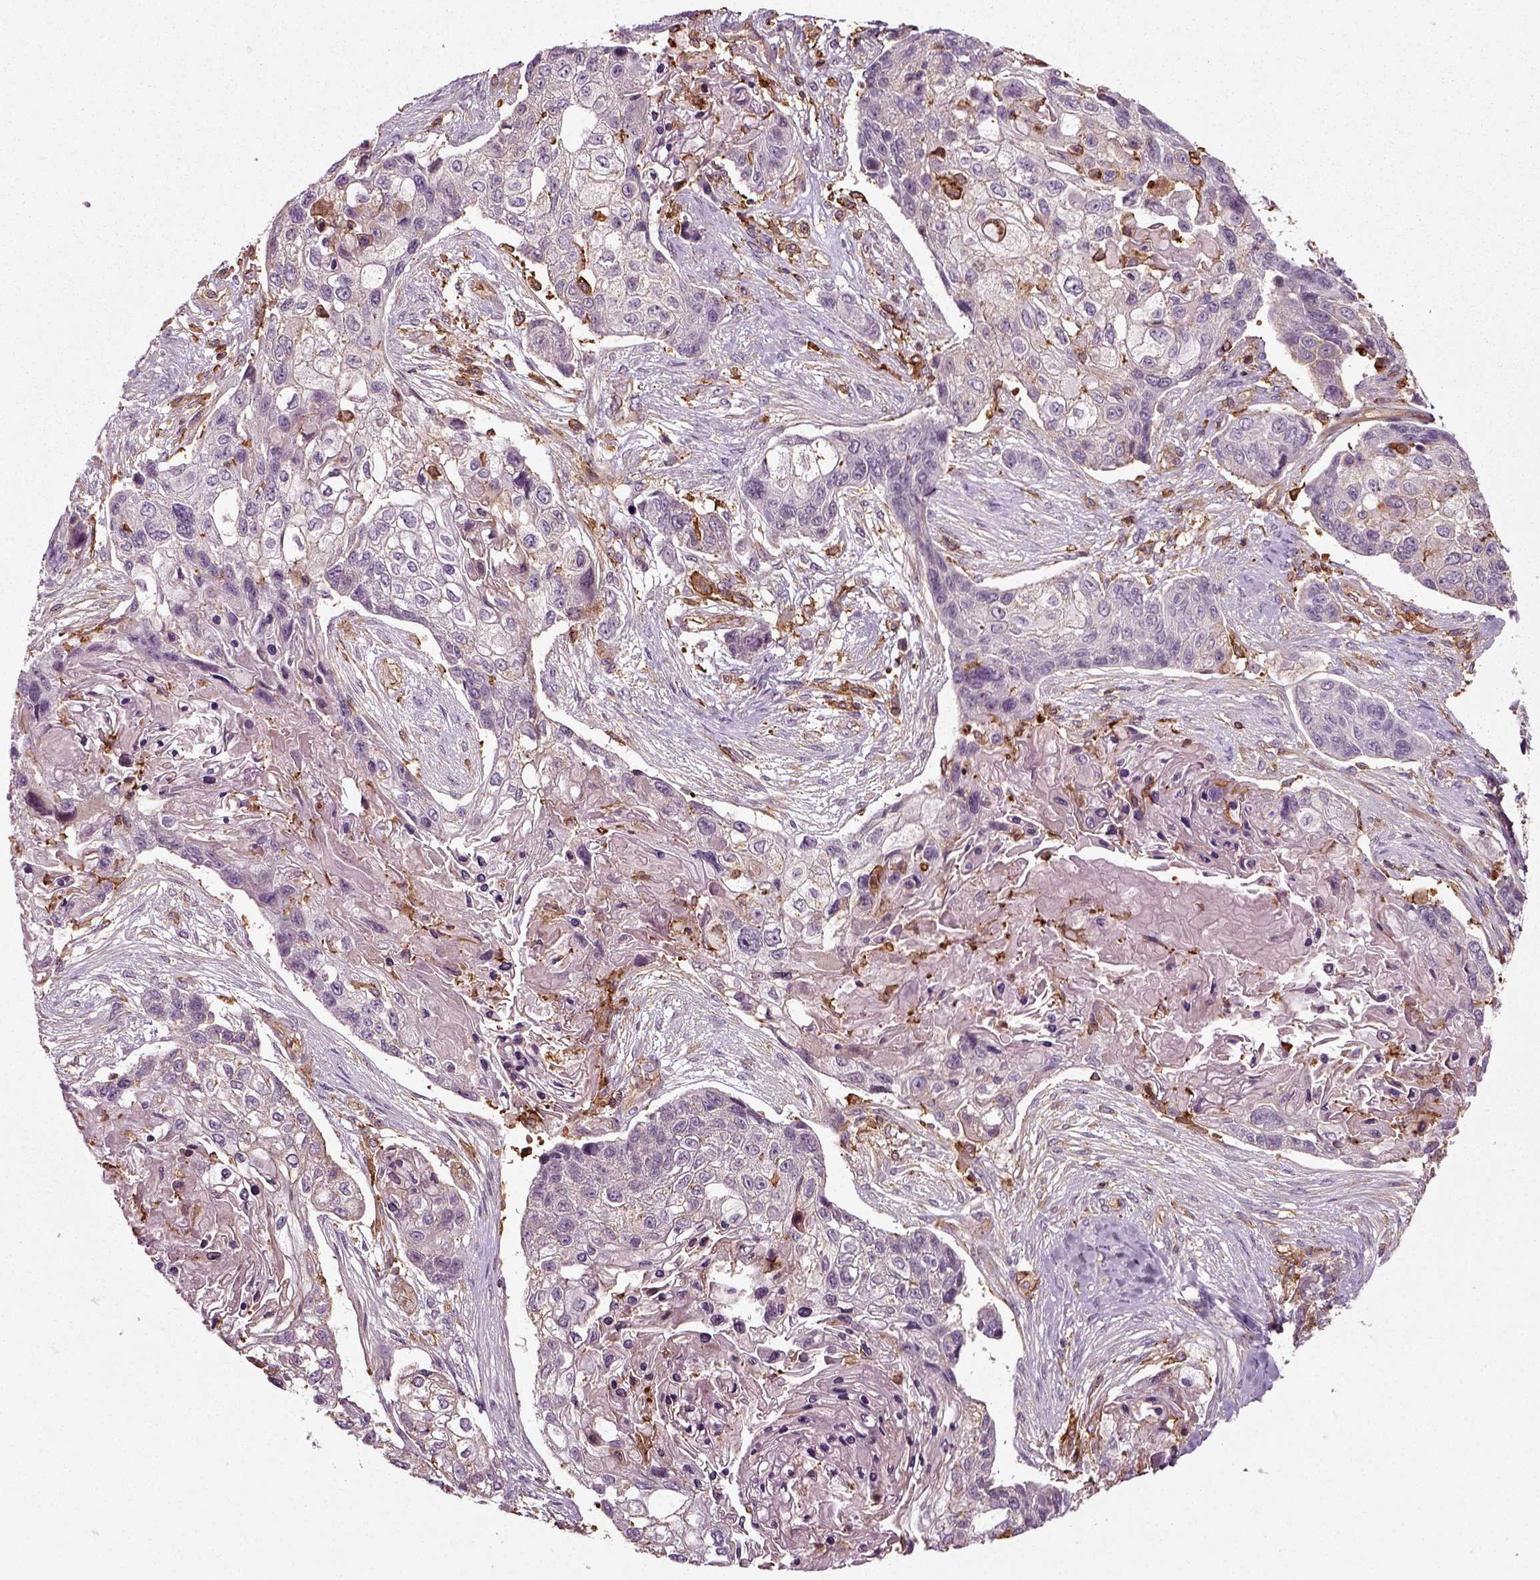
{"staining": {"intensity": "negative", "quantity": "none", "location": "none"}, "tissue": "lung cancer", "cell_type": "Tumor cells", "image_type": "cancer", "snomed": [{"axis": "morphology", "description": "Squamous cell carcinoma, NOS"}, {"axis": "topography", "description": "Lung"}], "caption": "A histopathology image of human lung cancer (squamous cell carcinoma) is negative for staining in tumor cells.", "gene": "RHOF", "patient": {"sex": "male", "age": 69}}